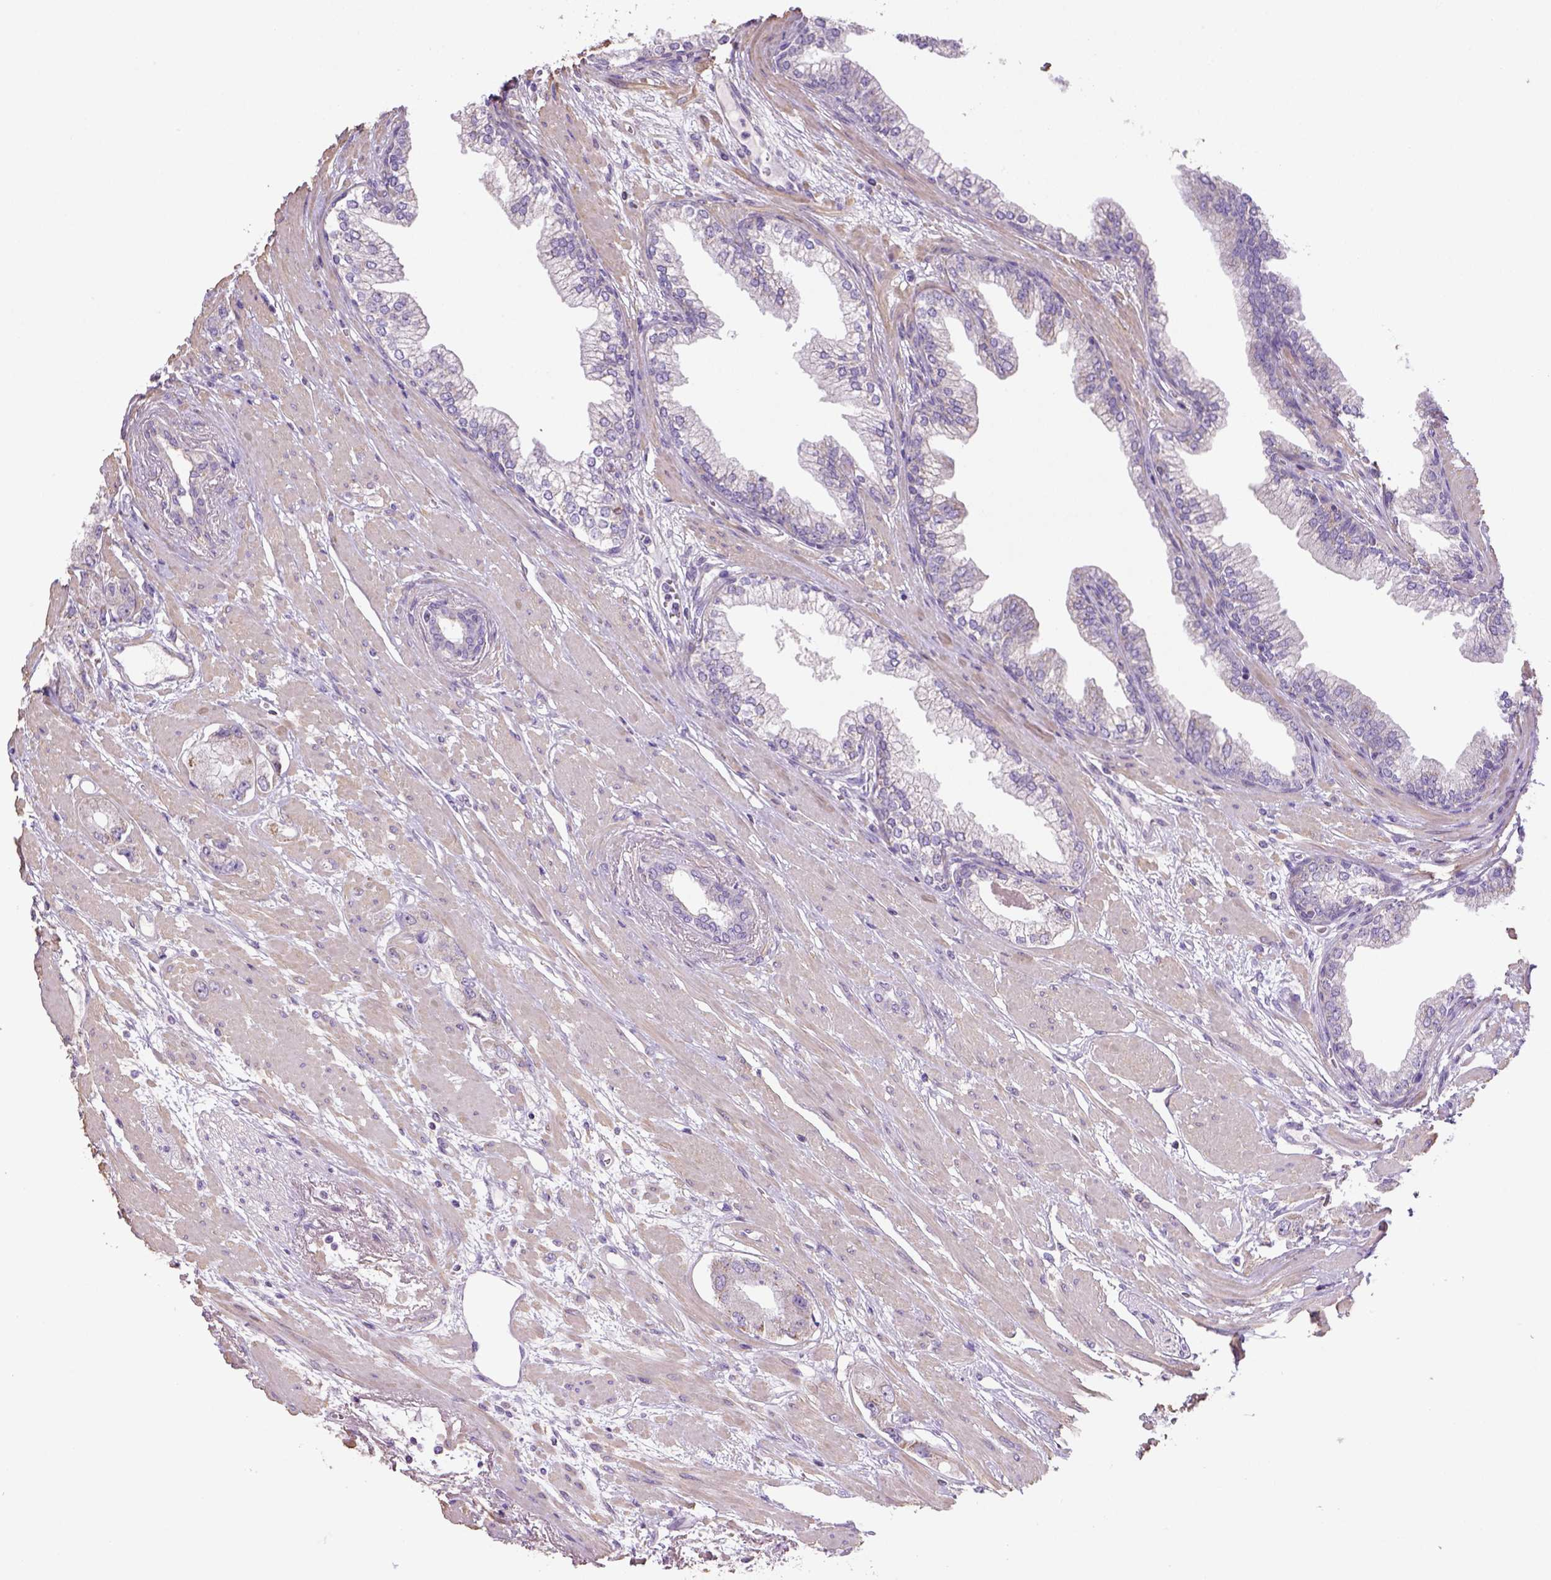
{"staining": {"intensity": "negative", "quantity": "none", "location": "none"}, "tissue": "prostate cancer", "cell_type": "Tumor cells", "image_type": "cancer", "snomed": [{"axis": "morphology", "description": "Adenocarcinoma, Low grade"}, {"axis": "topography", "description": "Prostate"}], "caption": "This is an immunohistochemistry (IHC) micrograph of human prostate adenocarcinoma (low-grade). There is no positivity in tumor cells.", "gene": "HTRA1", "patient": {"sex": "male", "age": 60}}